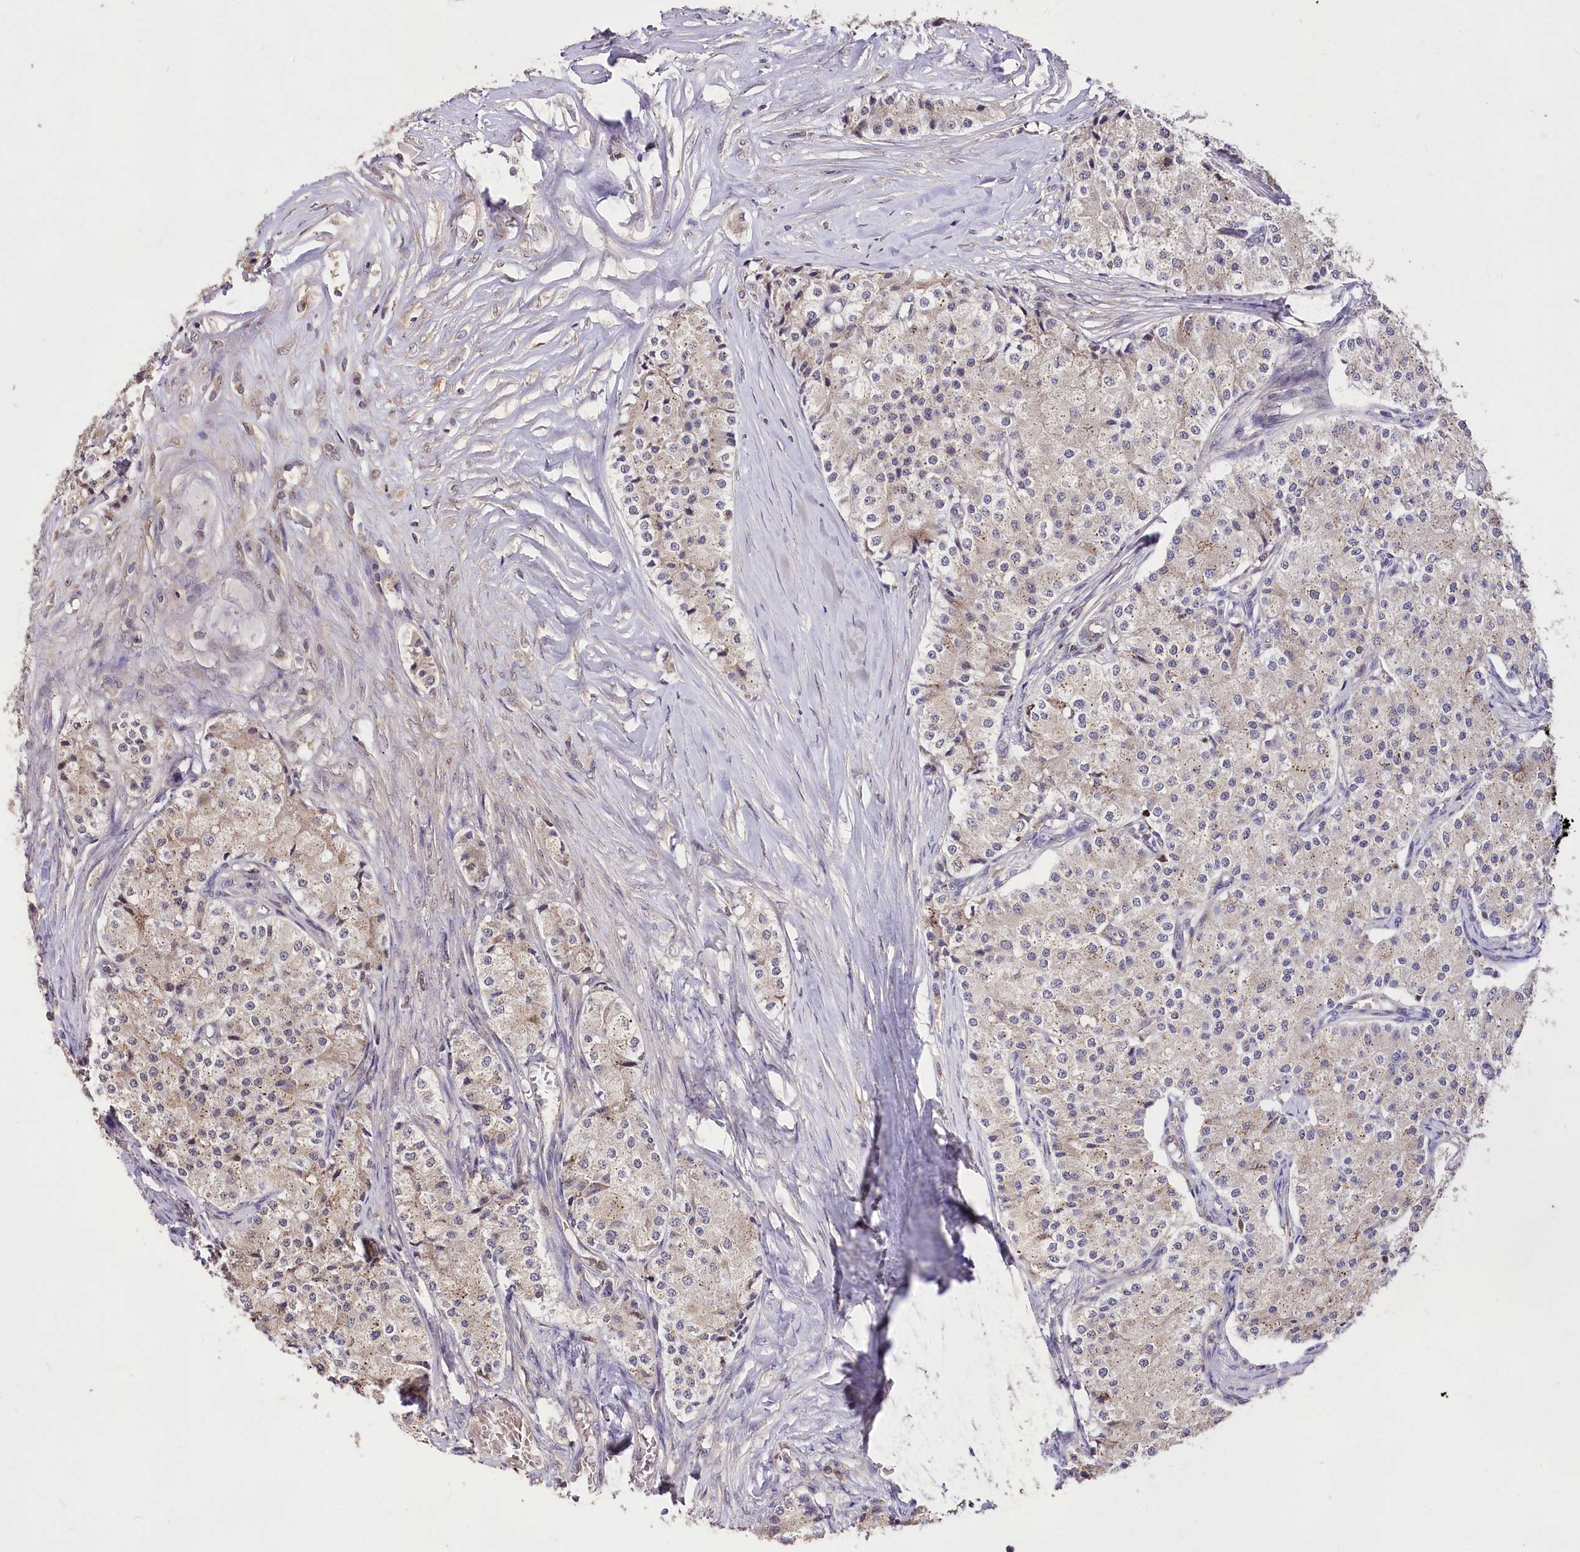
{"staining": {"intensity": "weak", "quantity": "<25%", "location": "cytoplasmic/membranous"}, "tissue": "carcinoid", "cell_type": "Tumor cells", "image_type": "cancer", "snomed": [{"axis": "morphology", "description": "Carcinoid, malignant, NOS"}, {"axis": "topography", "description": "Colon"}], "caption": "IHC micrograph of neoplastic tissue: human carcinoid stained with DAB reveals no significant protein expression in tumor cells. The staining was performed using DAB (3,3'-diaminobenzidine) to visualize the protein expression in brown, while the nuclei were stained in blue with hematoxylin (Magnification: 20x).", "gene": "SERGEF", "patient": {"sex": "female", "age": 52}}